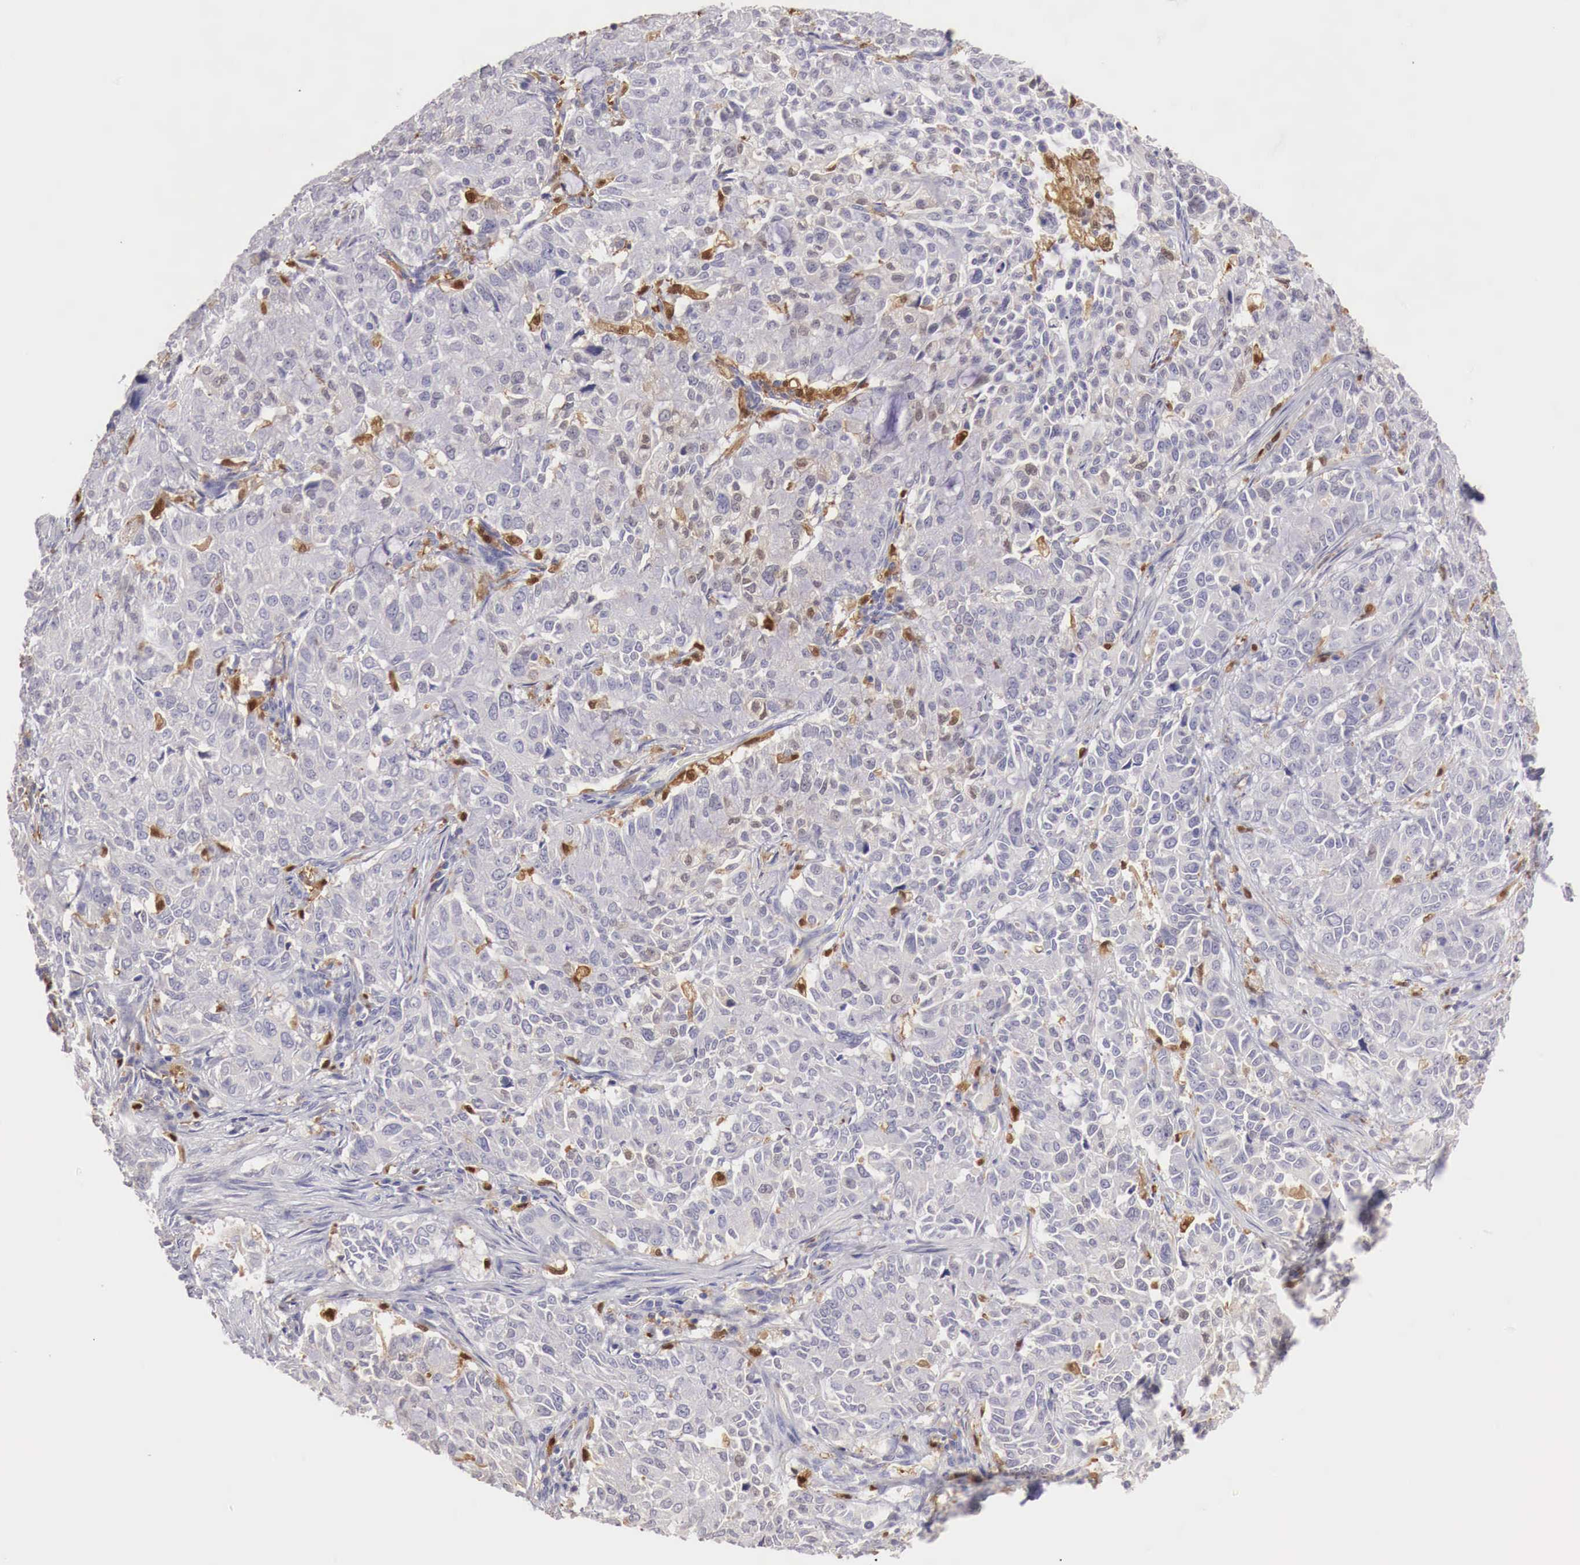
{"staining": {"intensity": "negative", "quantity": "none", "location": "none"}, "tissue": "pancreatic cancer", "cell_type": "Tumor cells", "image_type": "cancer", "snomed": [{"axis": "morphology", "description": "Adenocarcinoma, NOS"}, {"axis": "topography", "description": "Pancreas"}], "caption": "The histopathology image exhibits no staining of tumor cells in adenocarcinoma (pancreatic).", "gene": "RENBP", "patient": {"sex": "female", "age": 52}}